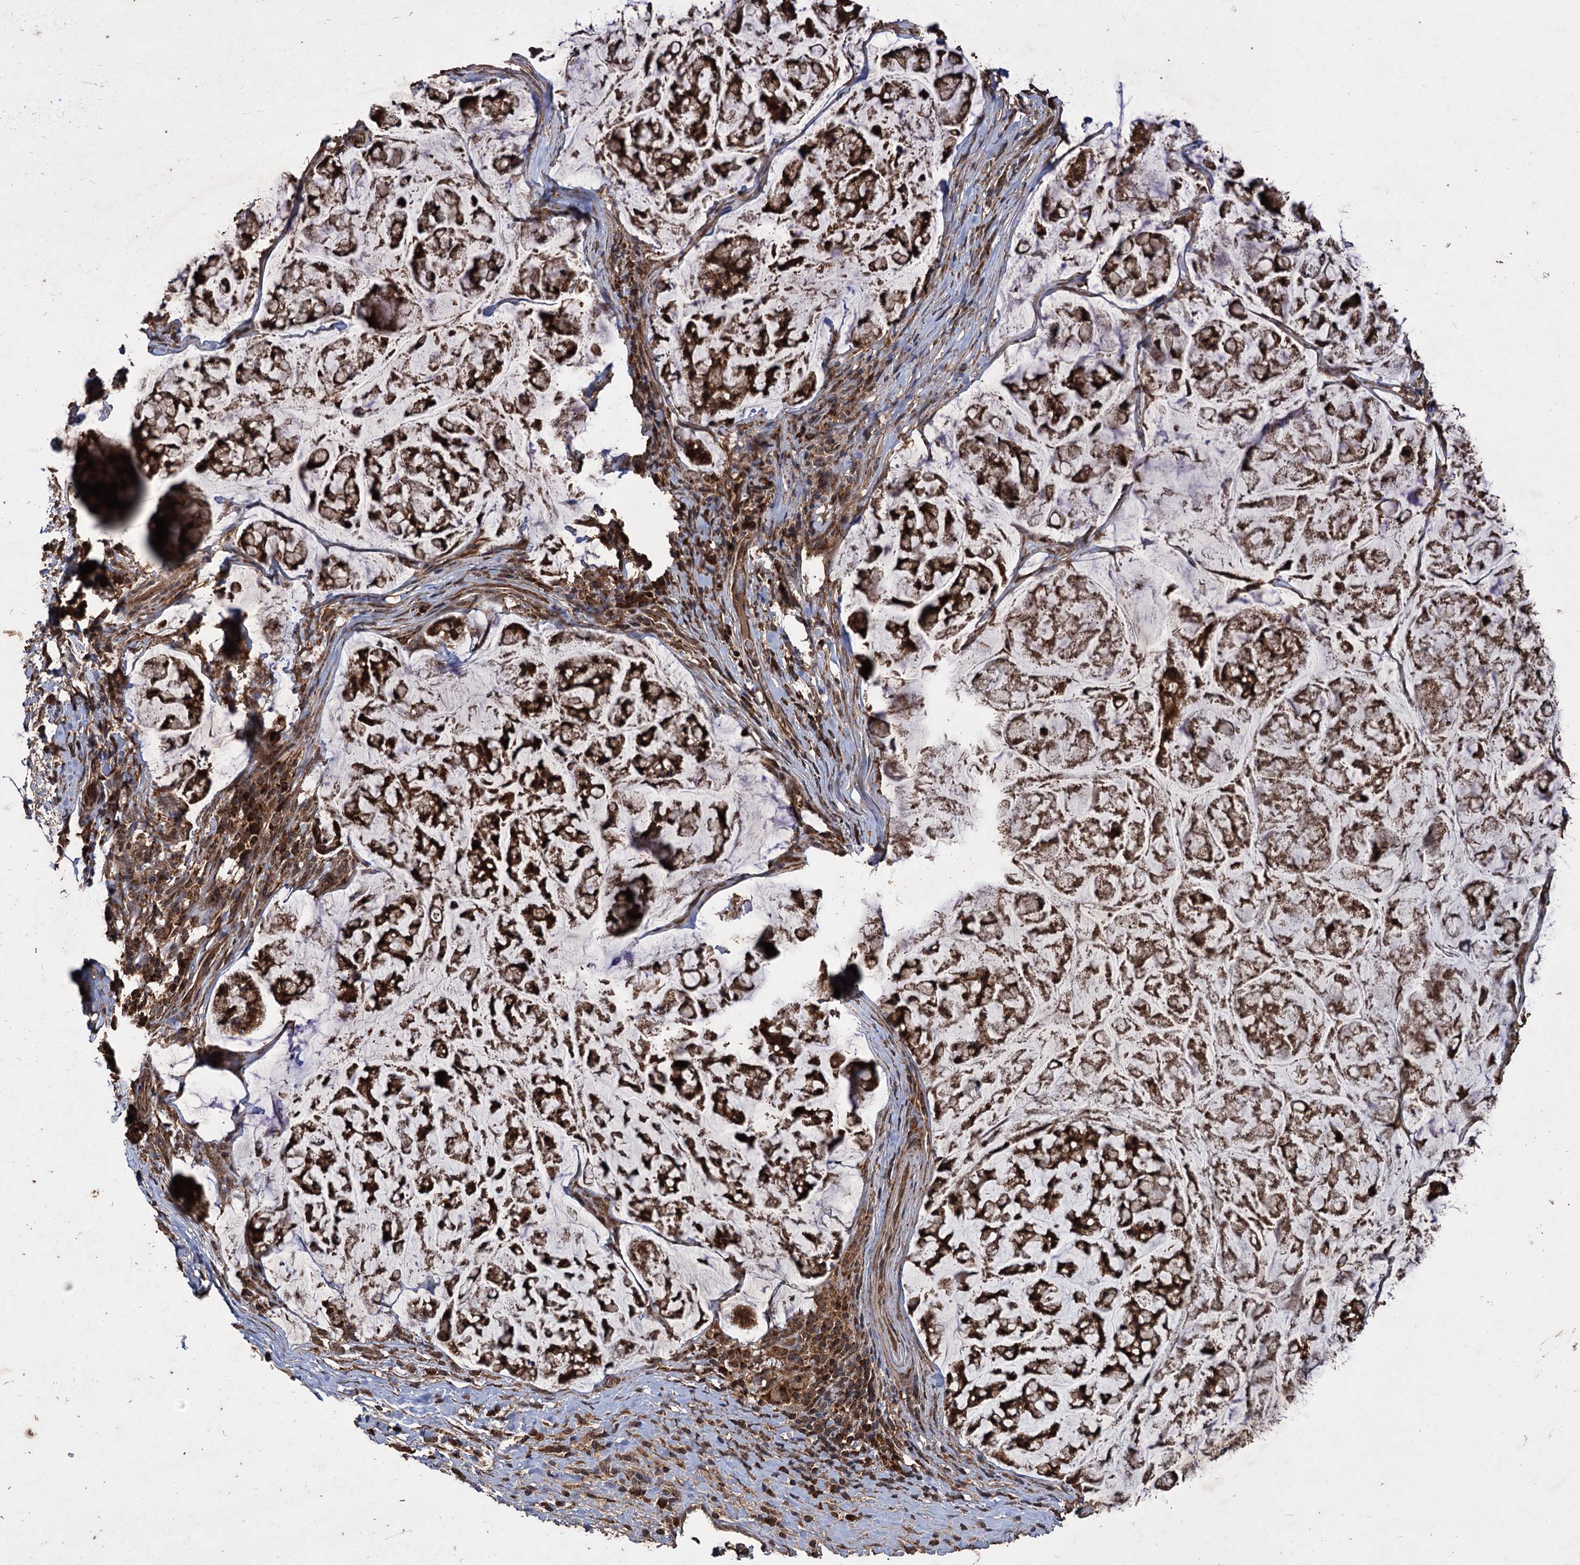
{"staining": {"intensity": "strong", "quantity": ">75%", "location": "cytoplasmic/membranous"}, "tissue": "stomach cancer", "cell_type": "Tumor cells", "image_type": "cancer", "snomed": [{"axis": "morphology", "description": "Adenocarcinoma, NOS"}, {"axis": "topography", "description": "Stomach, lower"}], "caption": "A brown stain shows strong cytoplasmic/membranous positivity of a protein in stomach cancer (adenocarcinoma) tumor cells.", "gene": "IPO4", "patient": {"sex": "male", "age": 67}}